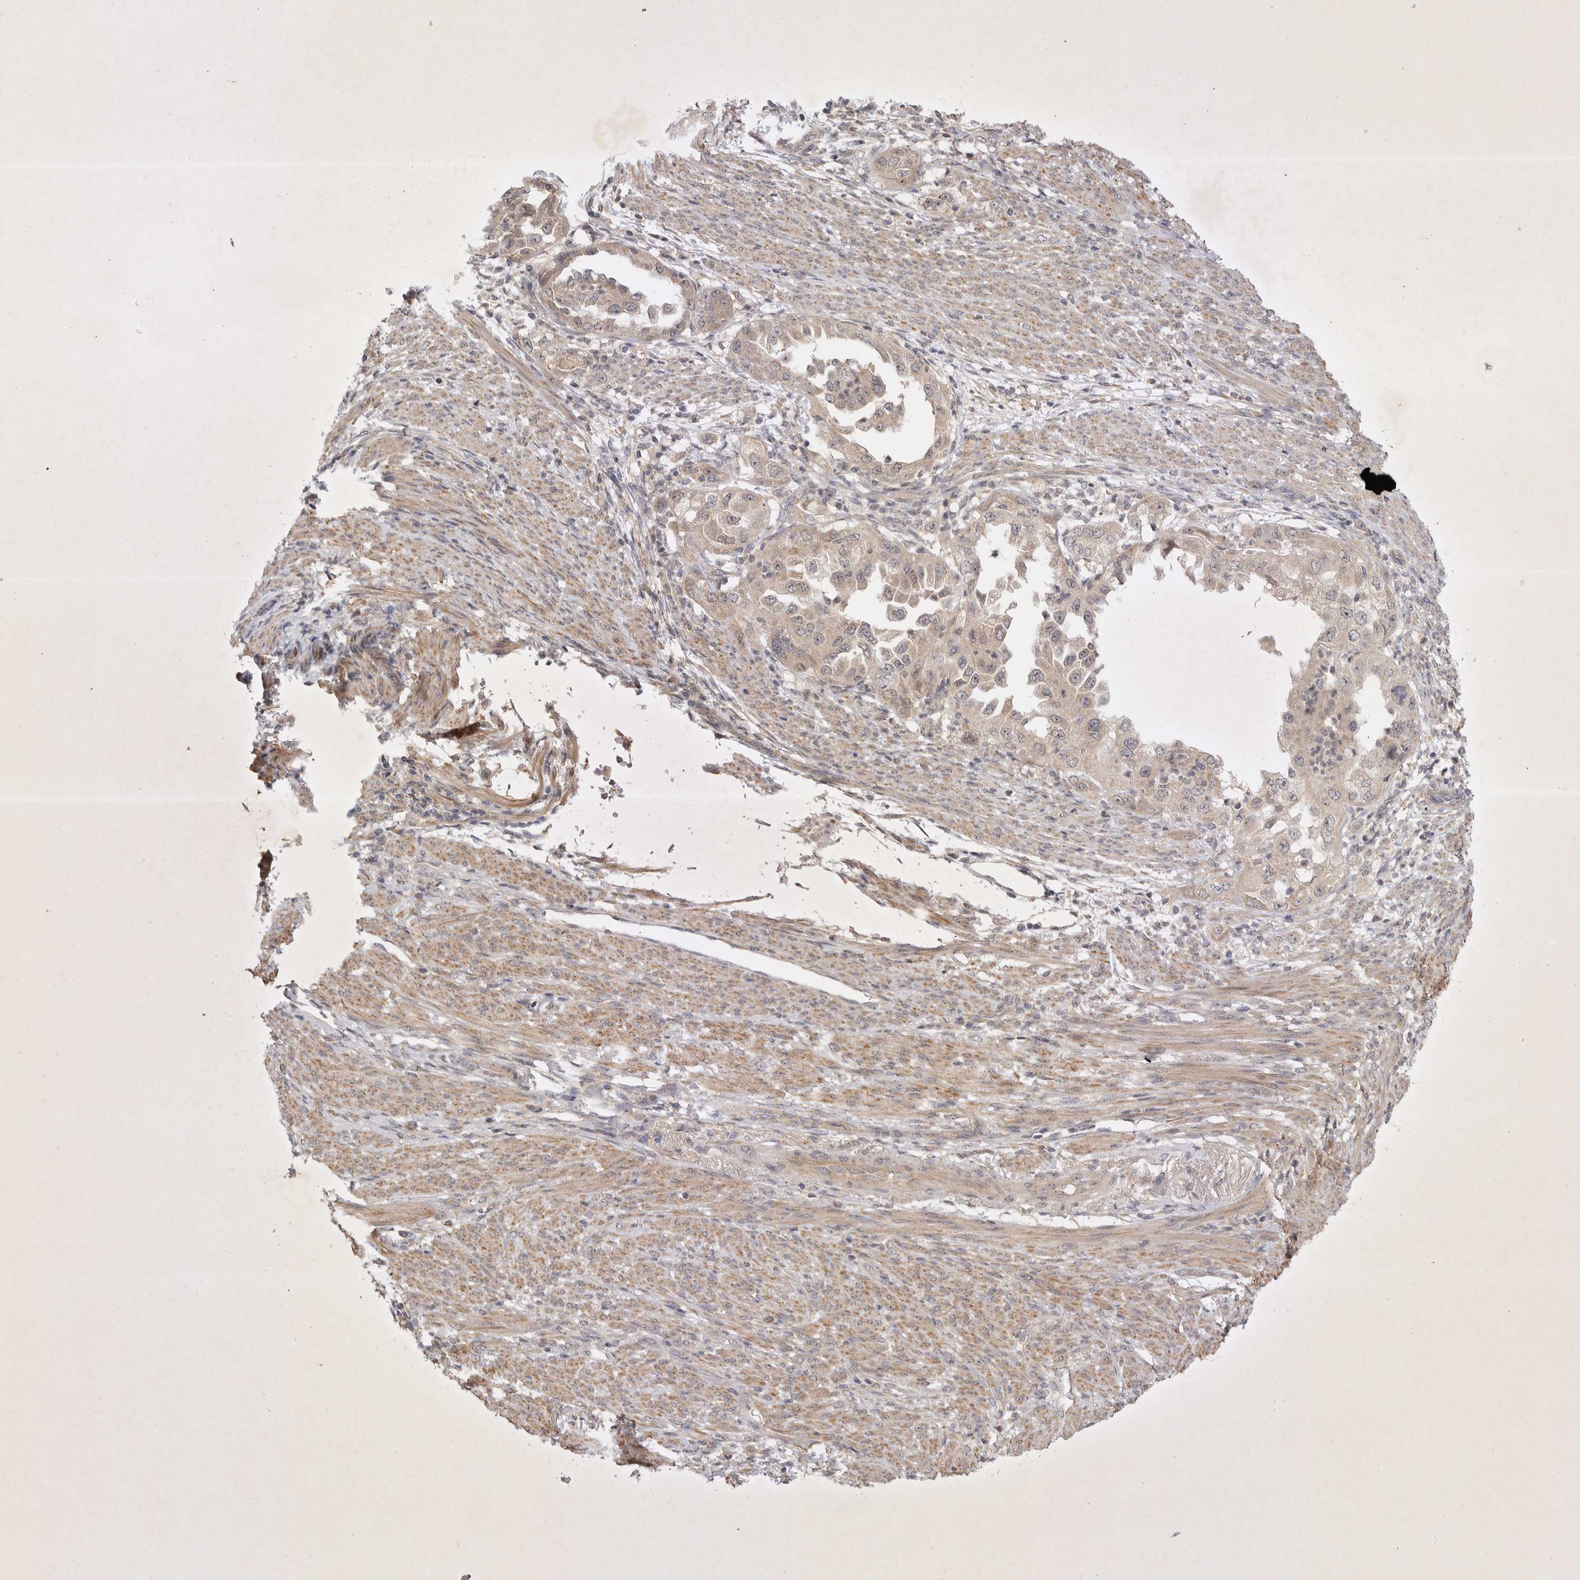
{"staining": {"intensity": "weak", "quantity": ">75%", "location": "cytoplasmic/membranous"}, "tissue": "endometrial cancer", "cell_type": "Tumor cells", "image_type": "cancer", "snomed": [{"axis": "morphology", "description": "Adenocarcinoma, NOS"}, {"axis": "topography", "description": "Endometrium"}], "caption": "Immunohistochemical staining of human adenocarcinoma (endometrial) demonstrates low levels of weak cytoplasmic/membranous protein expression in about >75% of tumor cells.", "gene": "PTPDC1", "patient": {"sex": "female", "age": 85}}